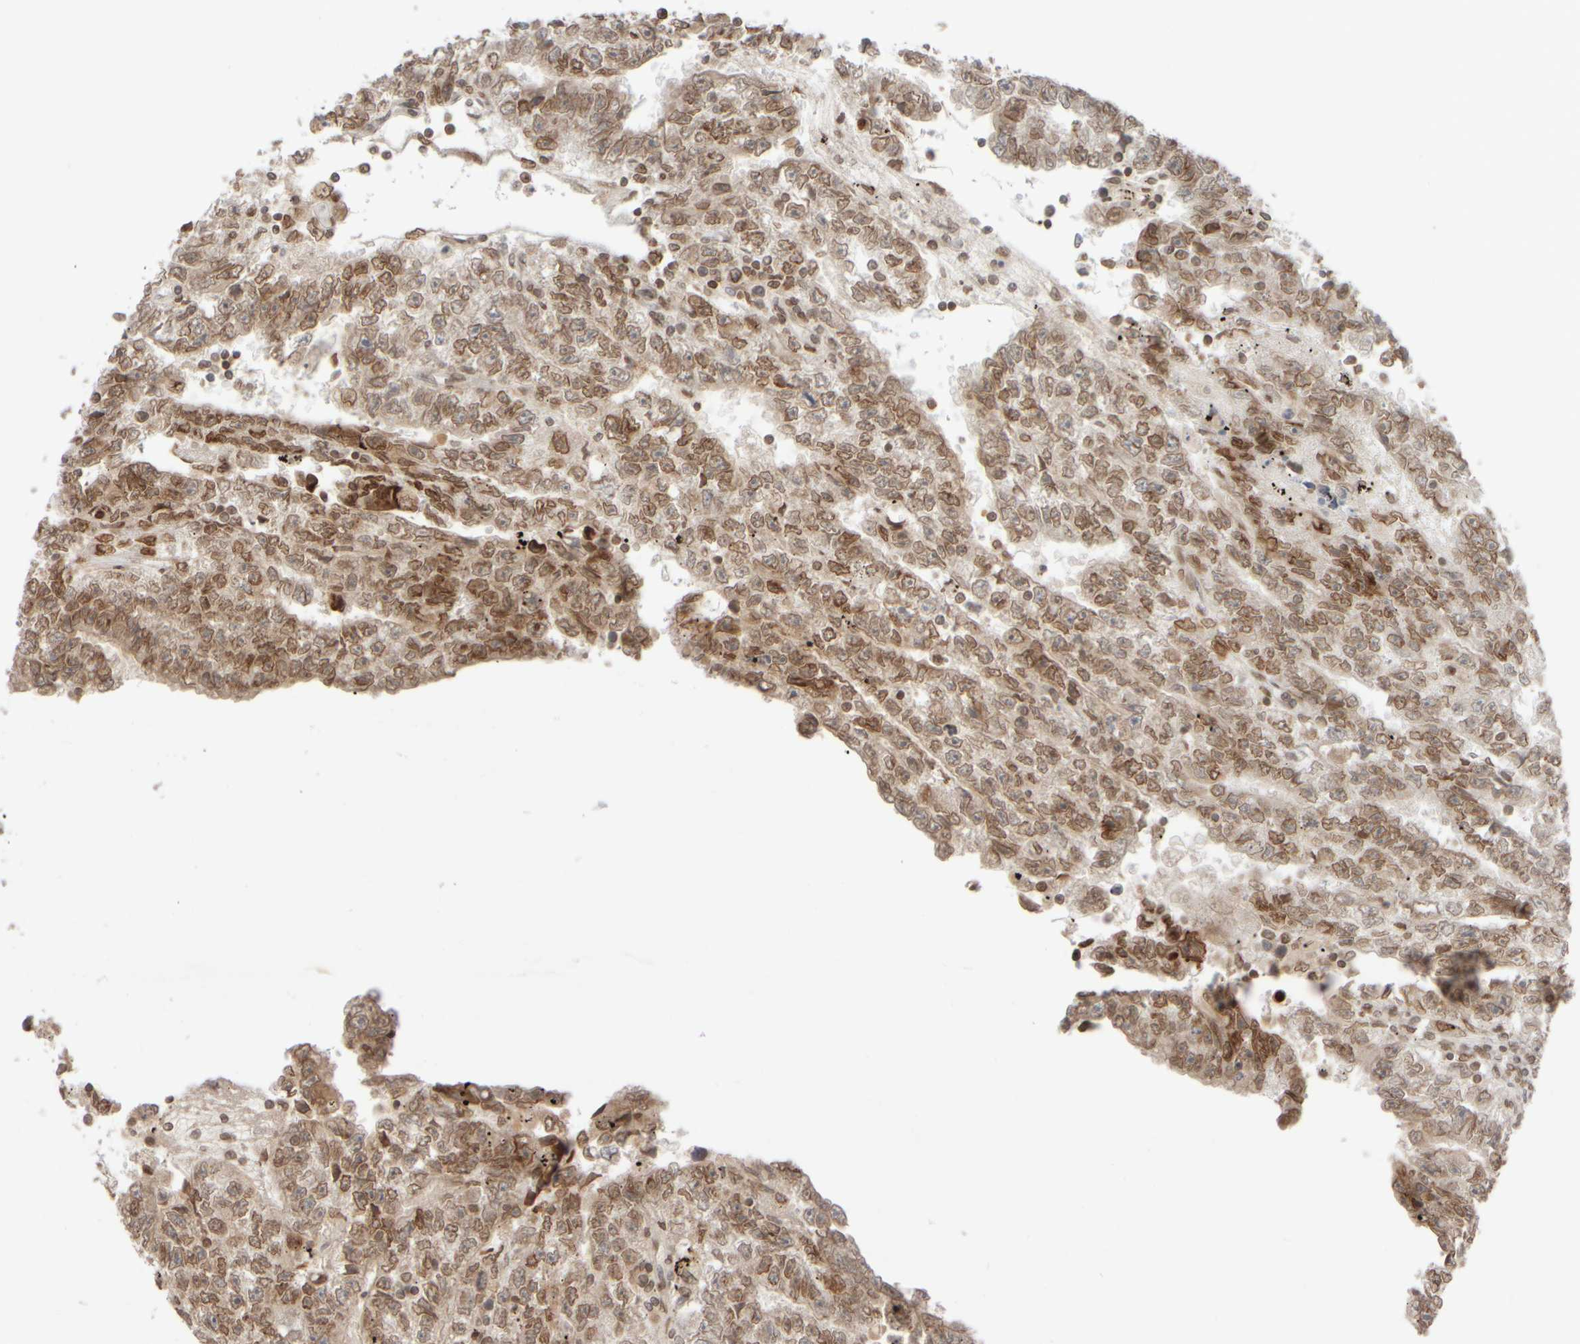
{"staining": {"intensity": "moderate", "quantity": ">75%", "location": "cytoplasmic/membranous,nuclear"}, "tissue": "testis cancer", "cell_type": "Tumor cells", "image_type": "cancer", "snomed": [{"axis": "morphology", "description": "Carcinoma, Embryonal, NOS"}, {"axis": "topography", "description": "Testis"}], "caption": "Embryonal carcinoma (testis) was stained to show a protein in brown. There is medium levels of moderate cytoplasmic/membranous and nuclear positivity in approximately >75% of tumor cells.", "gene": "ZC3HC1", "patient": {"sex": "male", "age": 25}}